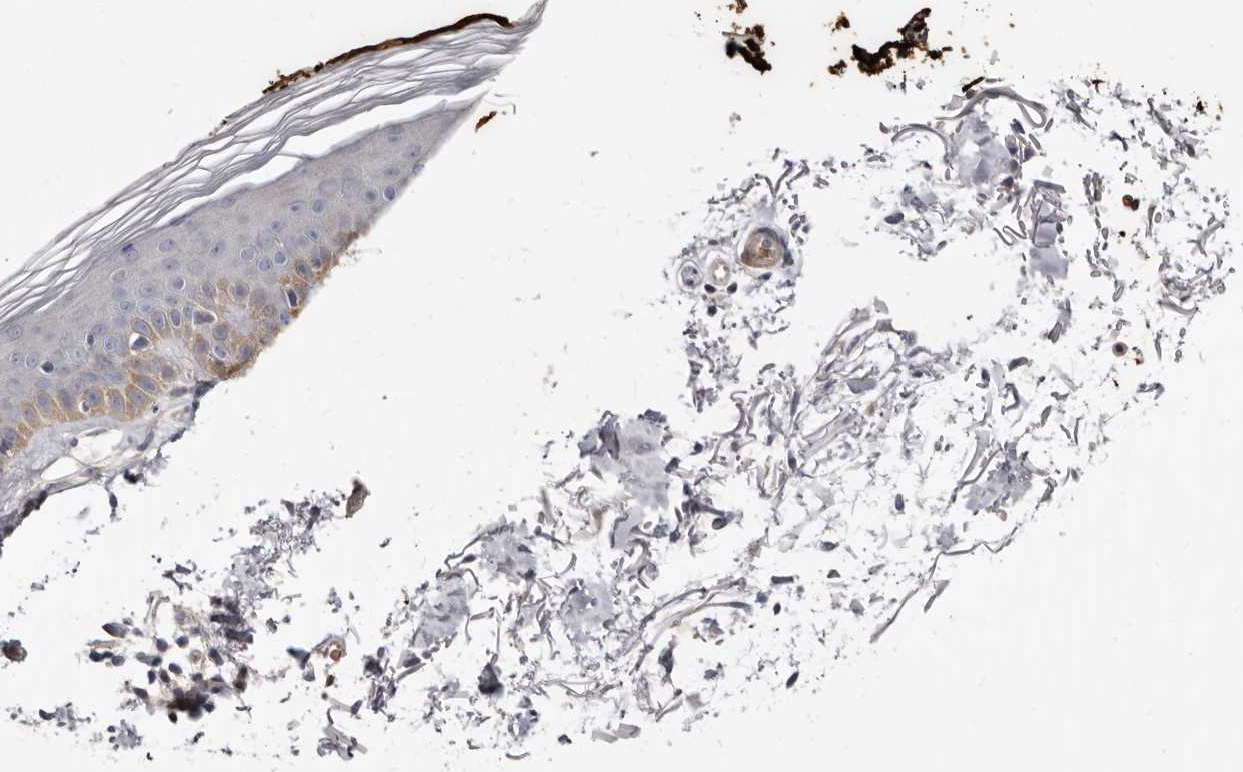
{"staining": {"intensity": "negative", "quantity": "none", "location": "none"}, "tissue": "skin", "cell_type": "Fibroblasts", "image_type": "normal", "snomed": [{"axis": "morphology", "description": "Normal tissue, NOS"}, {"axis": "topography", "description": "Skin"}], "caption": "Benign skin was stained to show a protein in brown. There is no significant staining in fibroblasts. (IHC, brightfield microscopy, high magnification).", "gene": "SPTA1", "patient": {"sex": "female", "age": 64}}